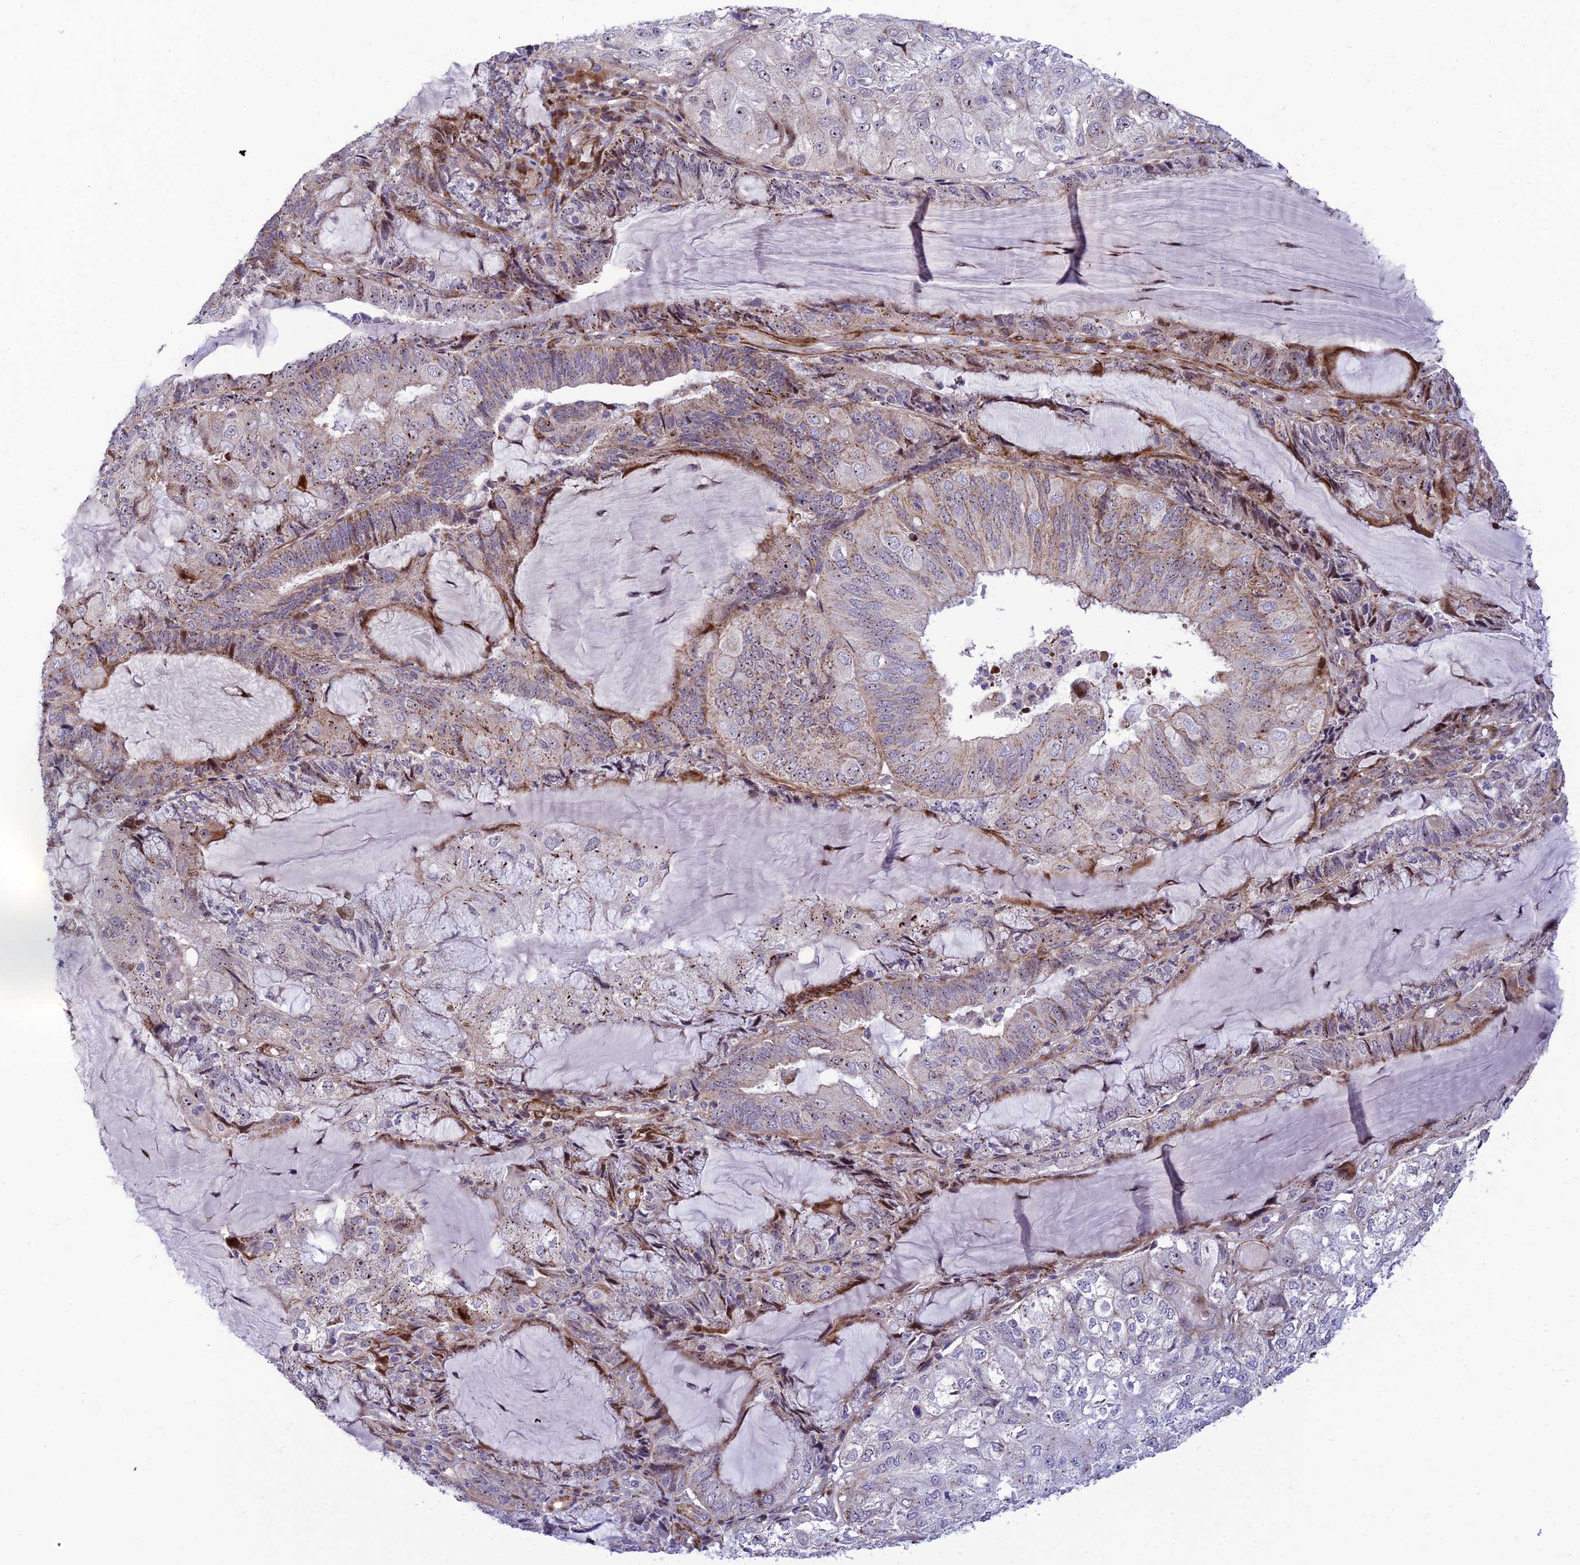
{"staining": {"intensity": "moderate", "quantity": "25%-75%", "location": "cytoplasmic/membranous,nuclear"}, "tissue": "endometrial cancer", "cell_type": "Tumor cells", "image_type": "cancer", "snomed": [{"axis": "morphology", "description": "Adenocarcinoma, NOS"}, {"axis": "topography", "description": "Endometrium"}], "caption": "Adenocarcinoma (endometrial) stained with DAB IHC reveals medium levels of moderate cytoplasmic/membranous and nuclear expression in approximately 25%-75% of tumor cells.", "gene": "KBTBD7", "patient": {"sex": "female", "age": 81}}